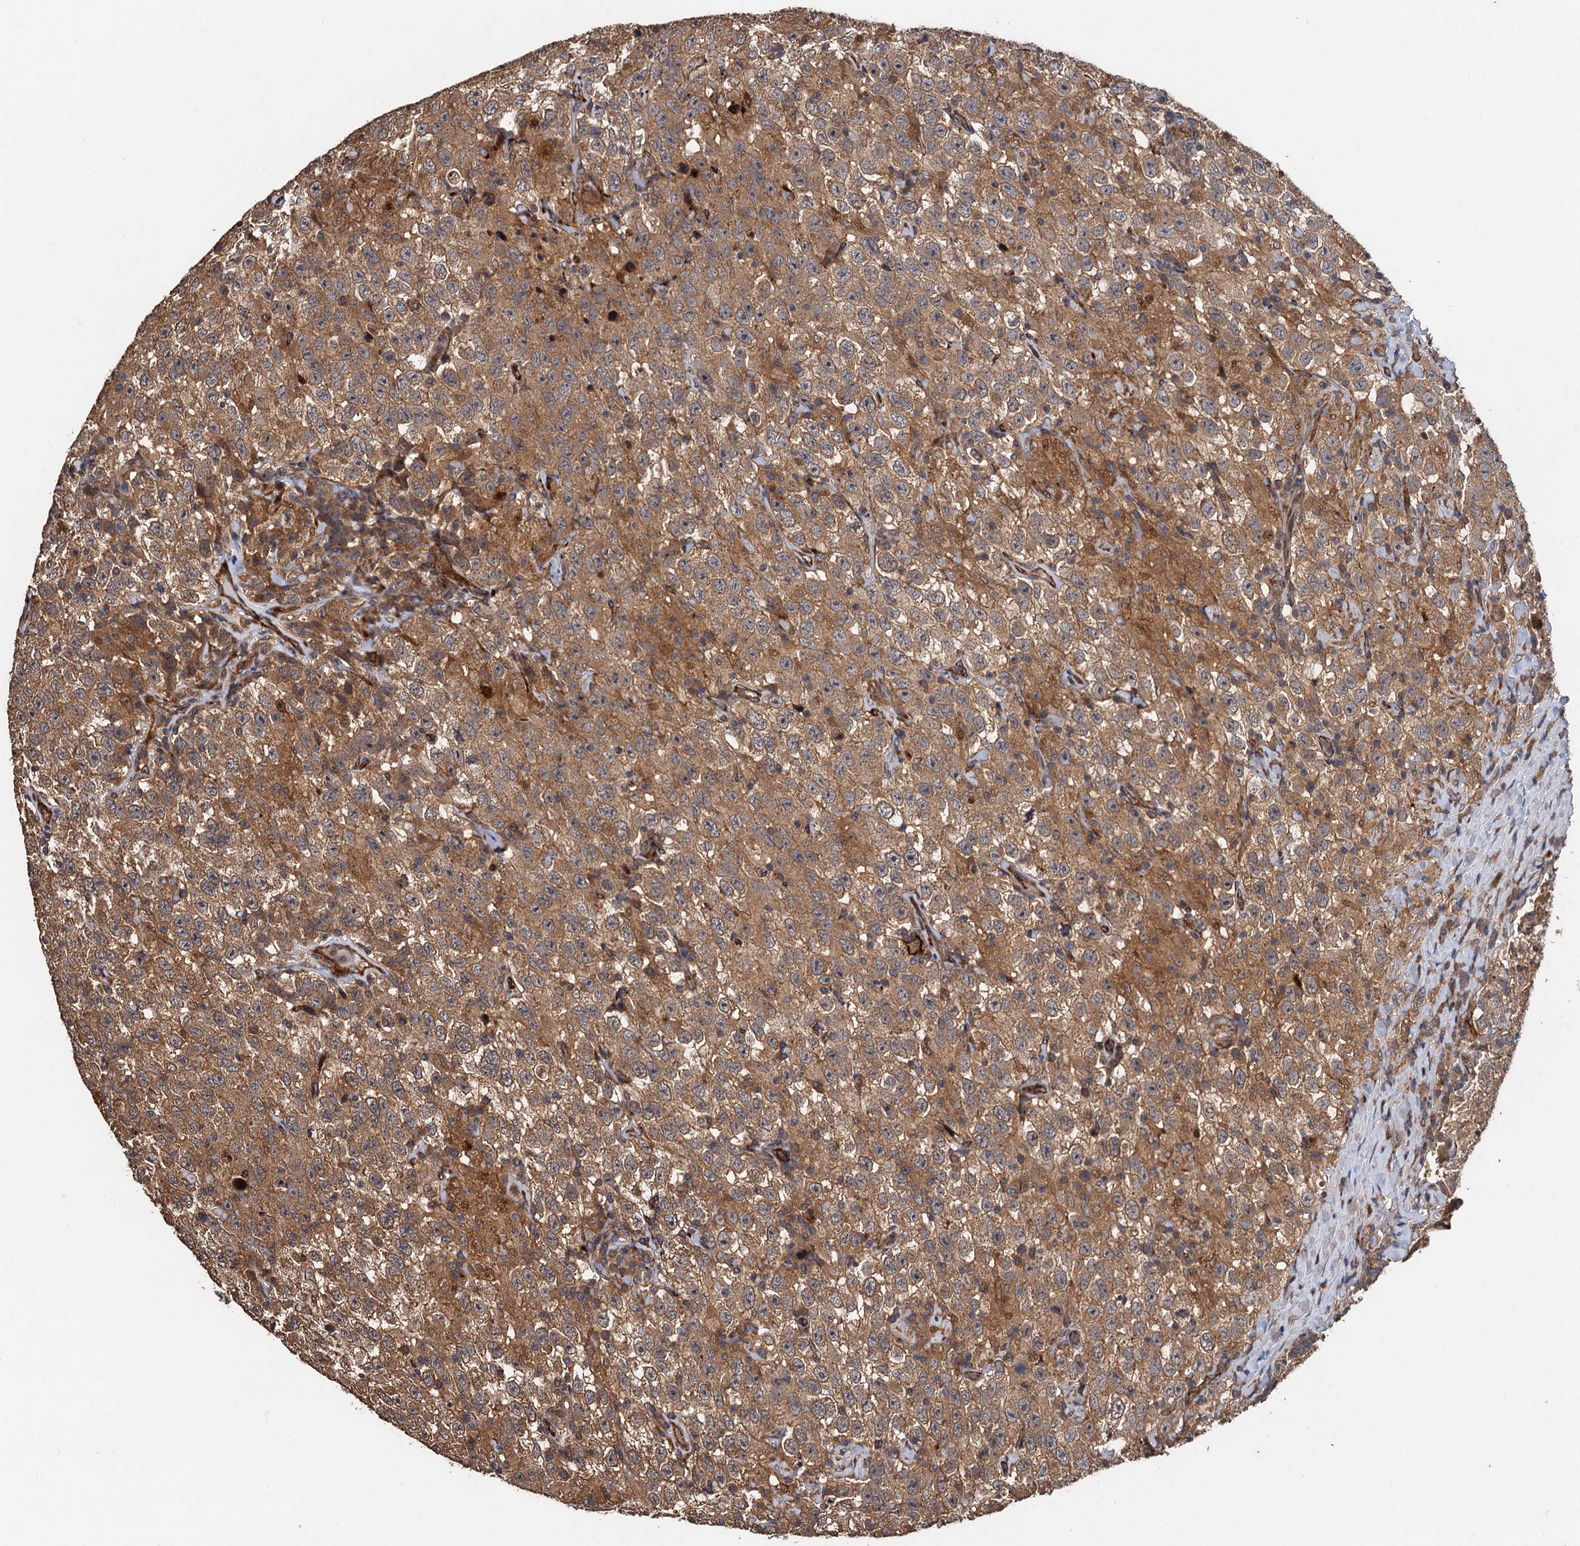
{"staining": {"intensity": "moderate", "quantity": ">75%", "location": "cytoplasmic/membranous"}, "tissue": "testis cancer", "cell_type": "Tumor cells", "image_type": "cancer", "snomed": [{"axis": "morphology", "description": "Seminoma, NOS"}, {"axis": "topography", "description": "Testis"}], "caption": "IHC (DAB (3,3'-diaminobenzidine)) staining of testis seminoma reveals moderate cytoplasmic/membranous protein positivity in approximately >75% of tumor cells.", "gene": "TMEM39B", "patient": {"sex": "male", "age": 41}}